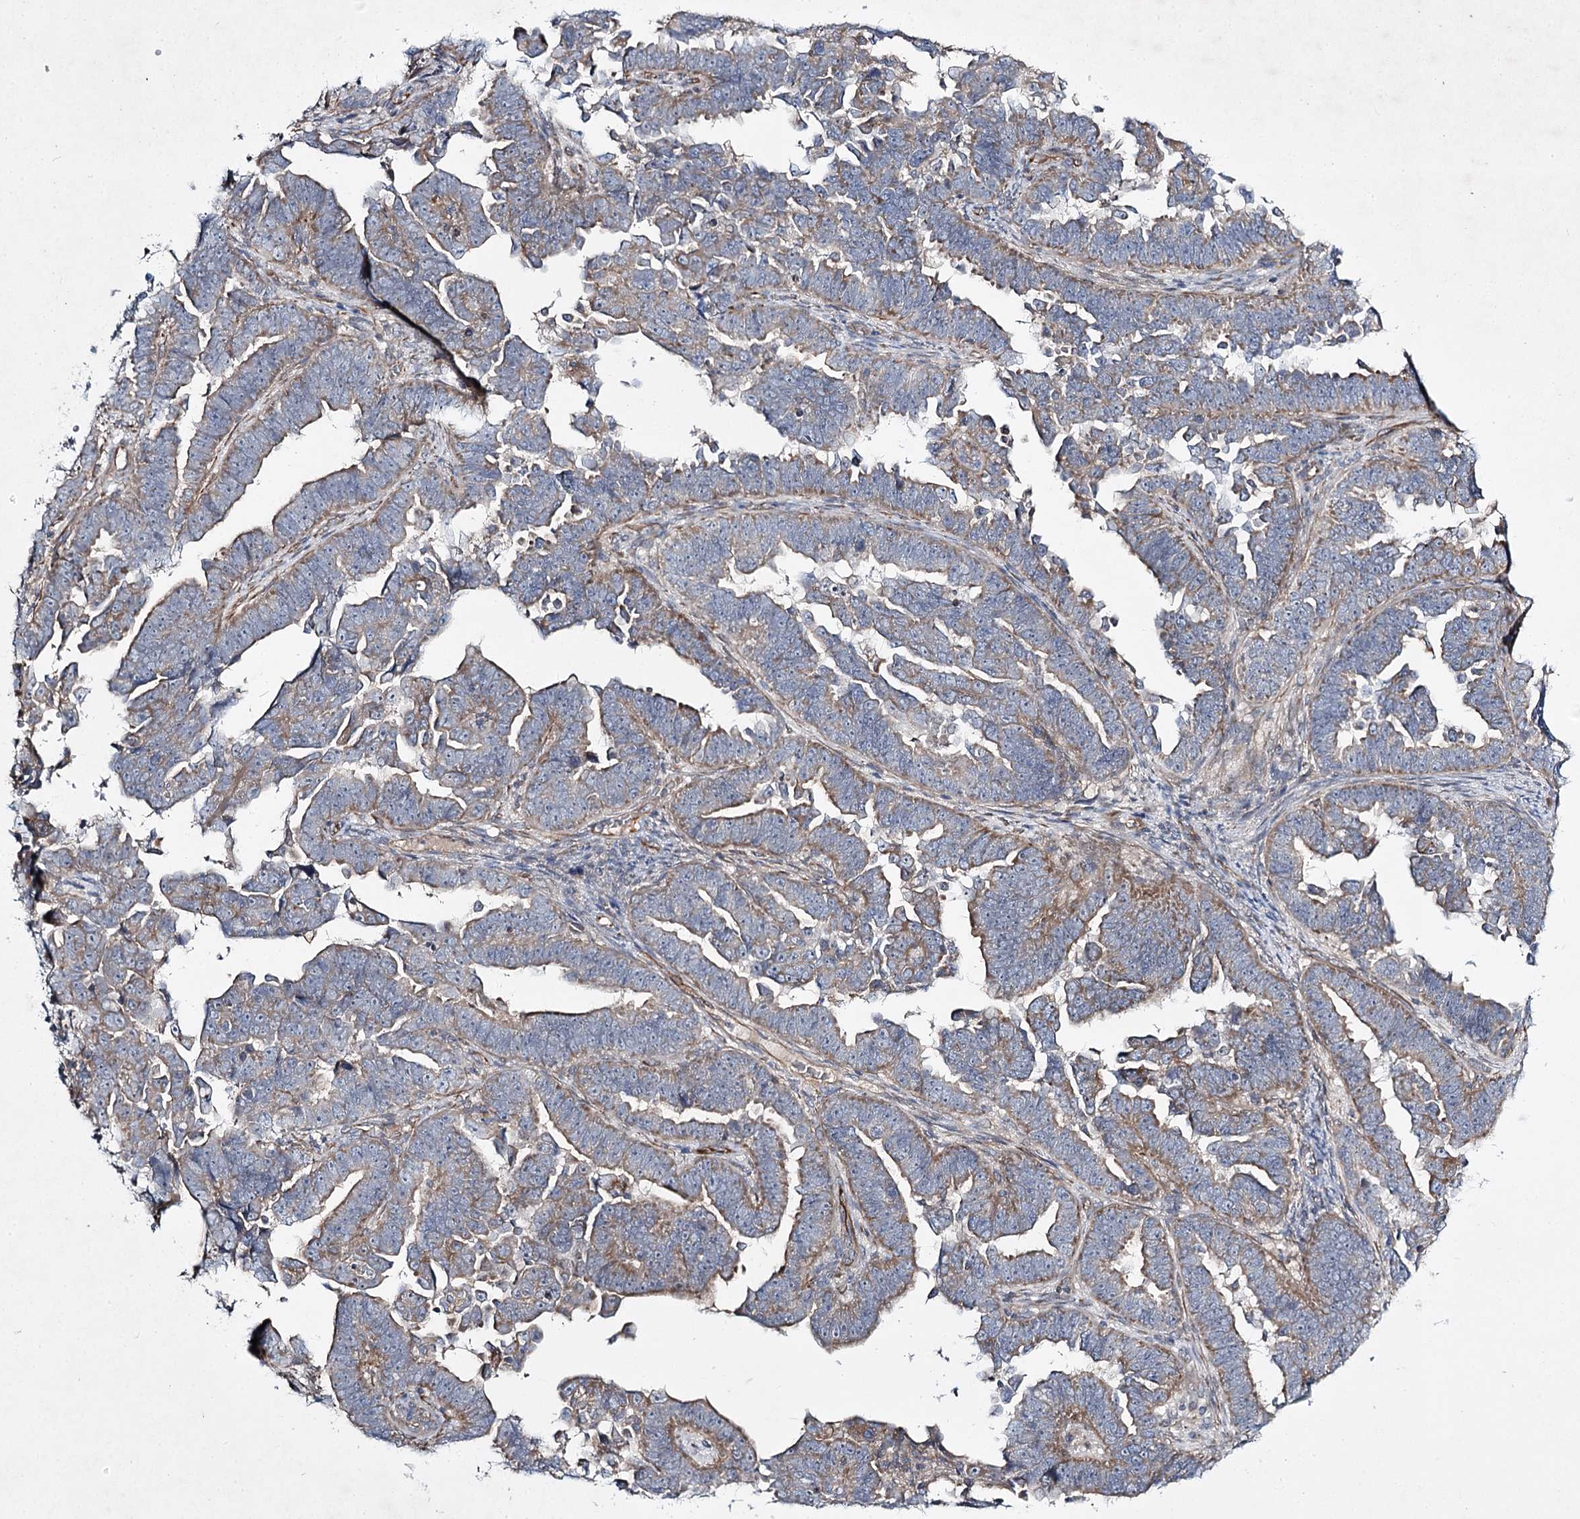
{"staining": {"intensity": "moderate", "quantity": "25%-75%", "location": "cytoplasmic/membranous"}, "tissue": "endometrial cancer", "cell_type": "Tumor cells", "image_type": "cancer", "snomed": [{"axis": "morphology", "description": "Adenocarcinoma, NOS"}, {"axis": "topography", "description": "Endometrium"}], "caption": "Protein expression analysis of endometrial adenocarcinoma reveals moderate cytoplasmic/membranous staining in approximately 25%-75% of tumor cells.", "gene": "KIAA0825", "patient": {"sex": "female", "age": 75}}